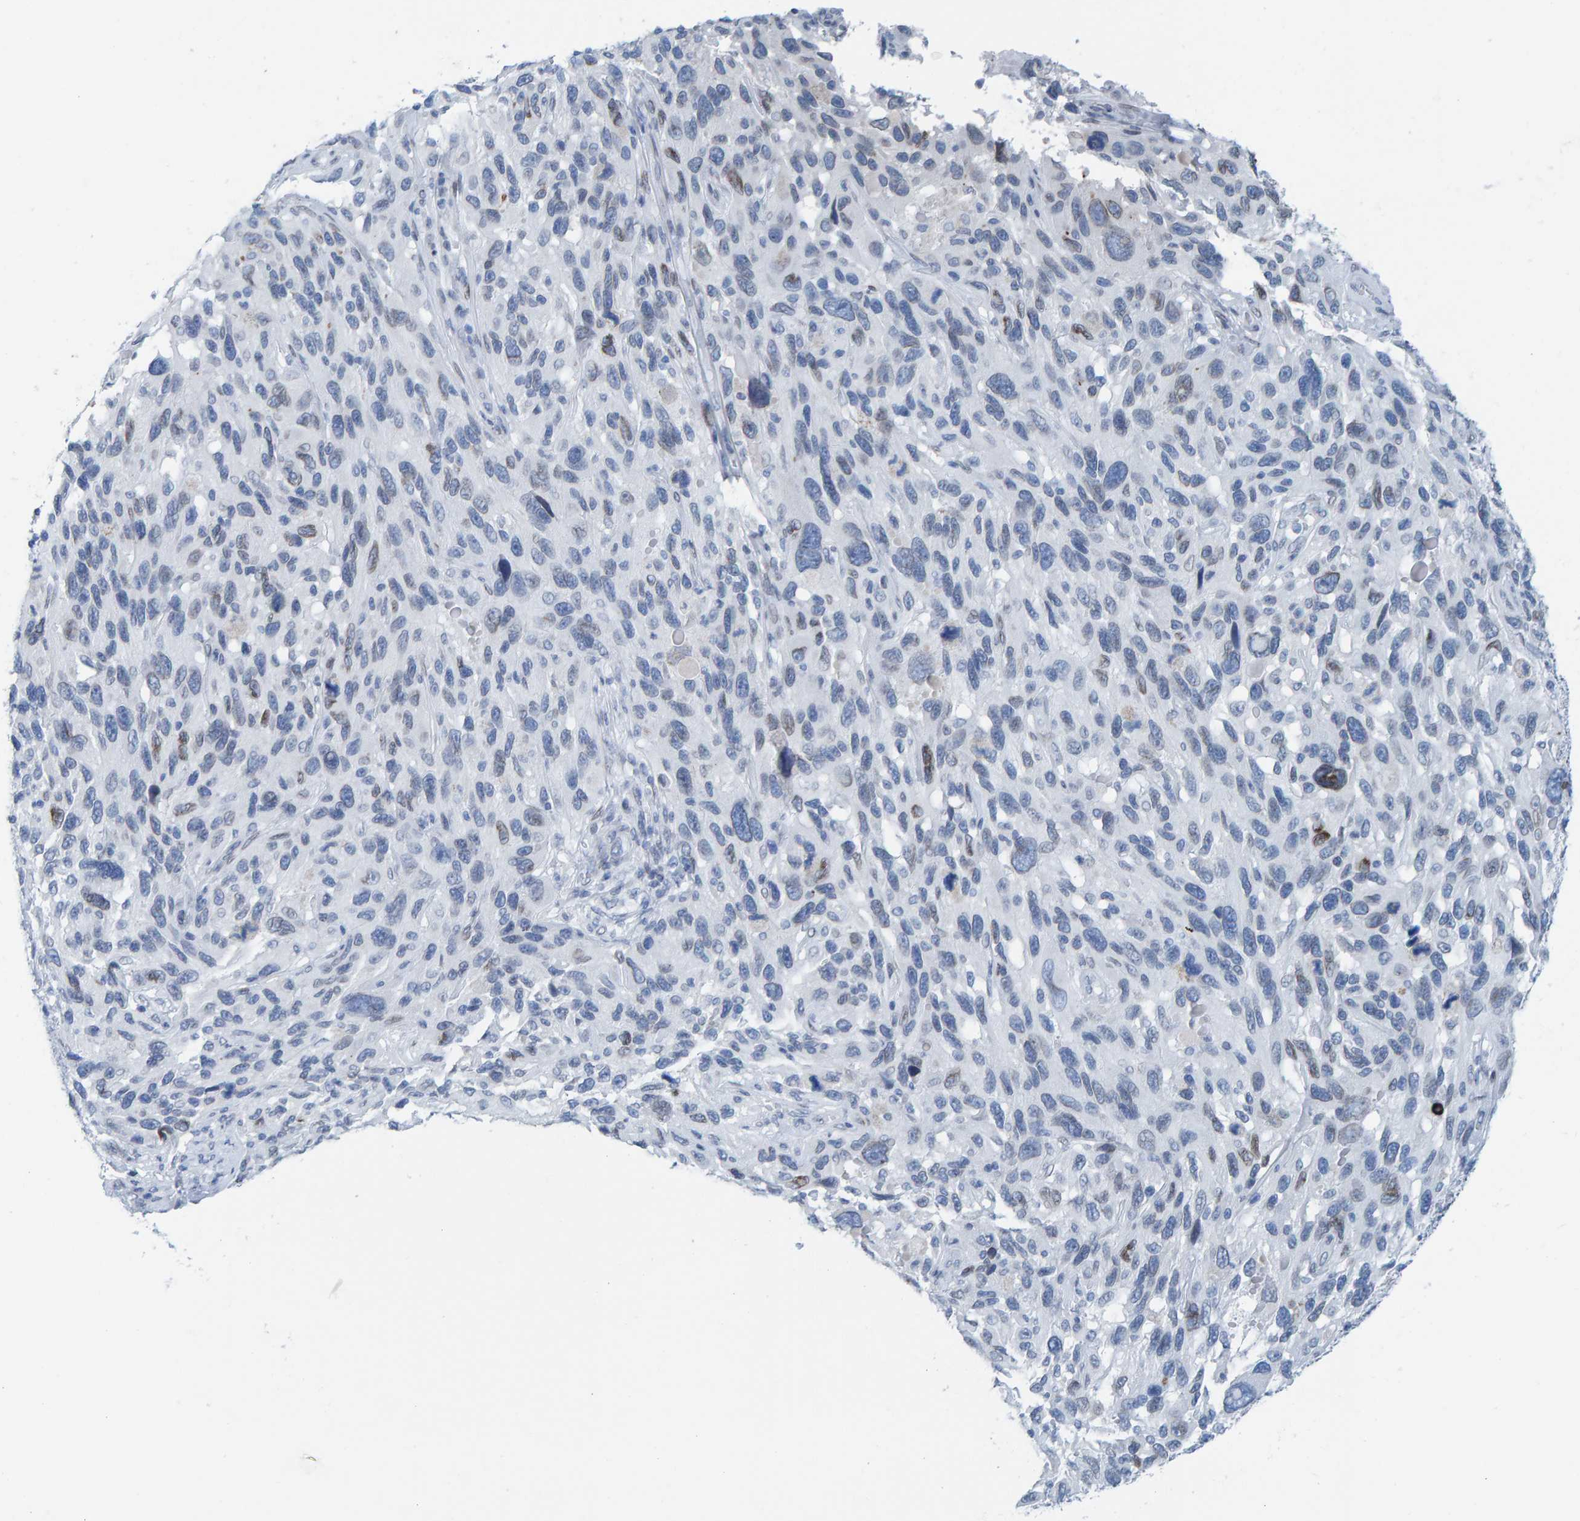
{"staining": {"intensity": "weak", "quantity": "<25%", "location": "nuclear"}, "tissue": "melanoma", "cell_type": "Tumor cells", "image_type": "cancer", "snomed": [{"axis": "morphology", "description": "Malignant melanoma, NOS"}, {"axis": "topography", "description": "Skin"}], "caption": "Image shows no protein staining in tumor cells of malignant melanoma tissue.", "gene": "LMNB2", "patient": {"sex": "male", "age": 53}}